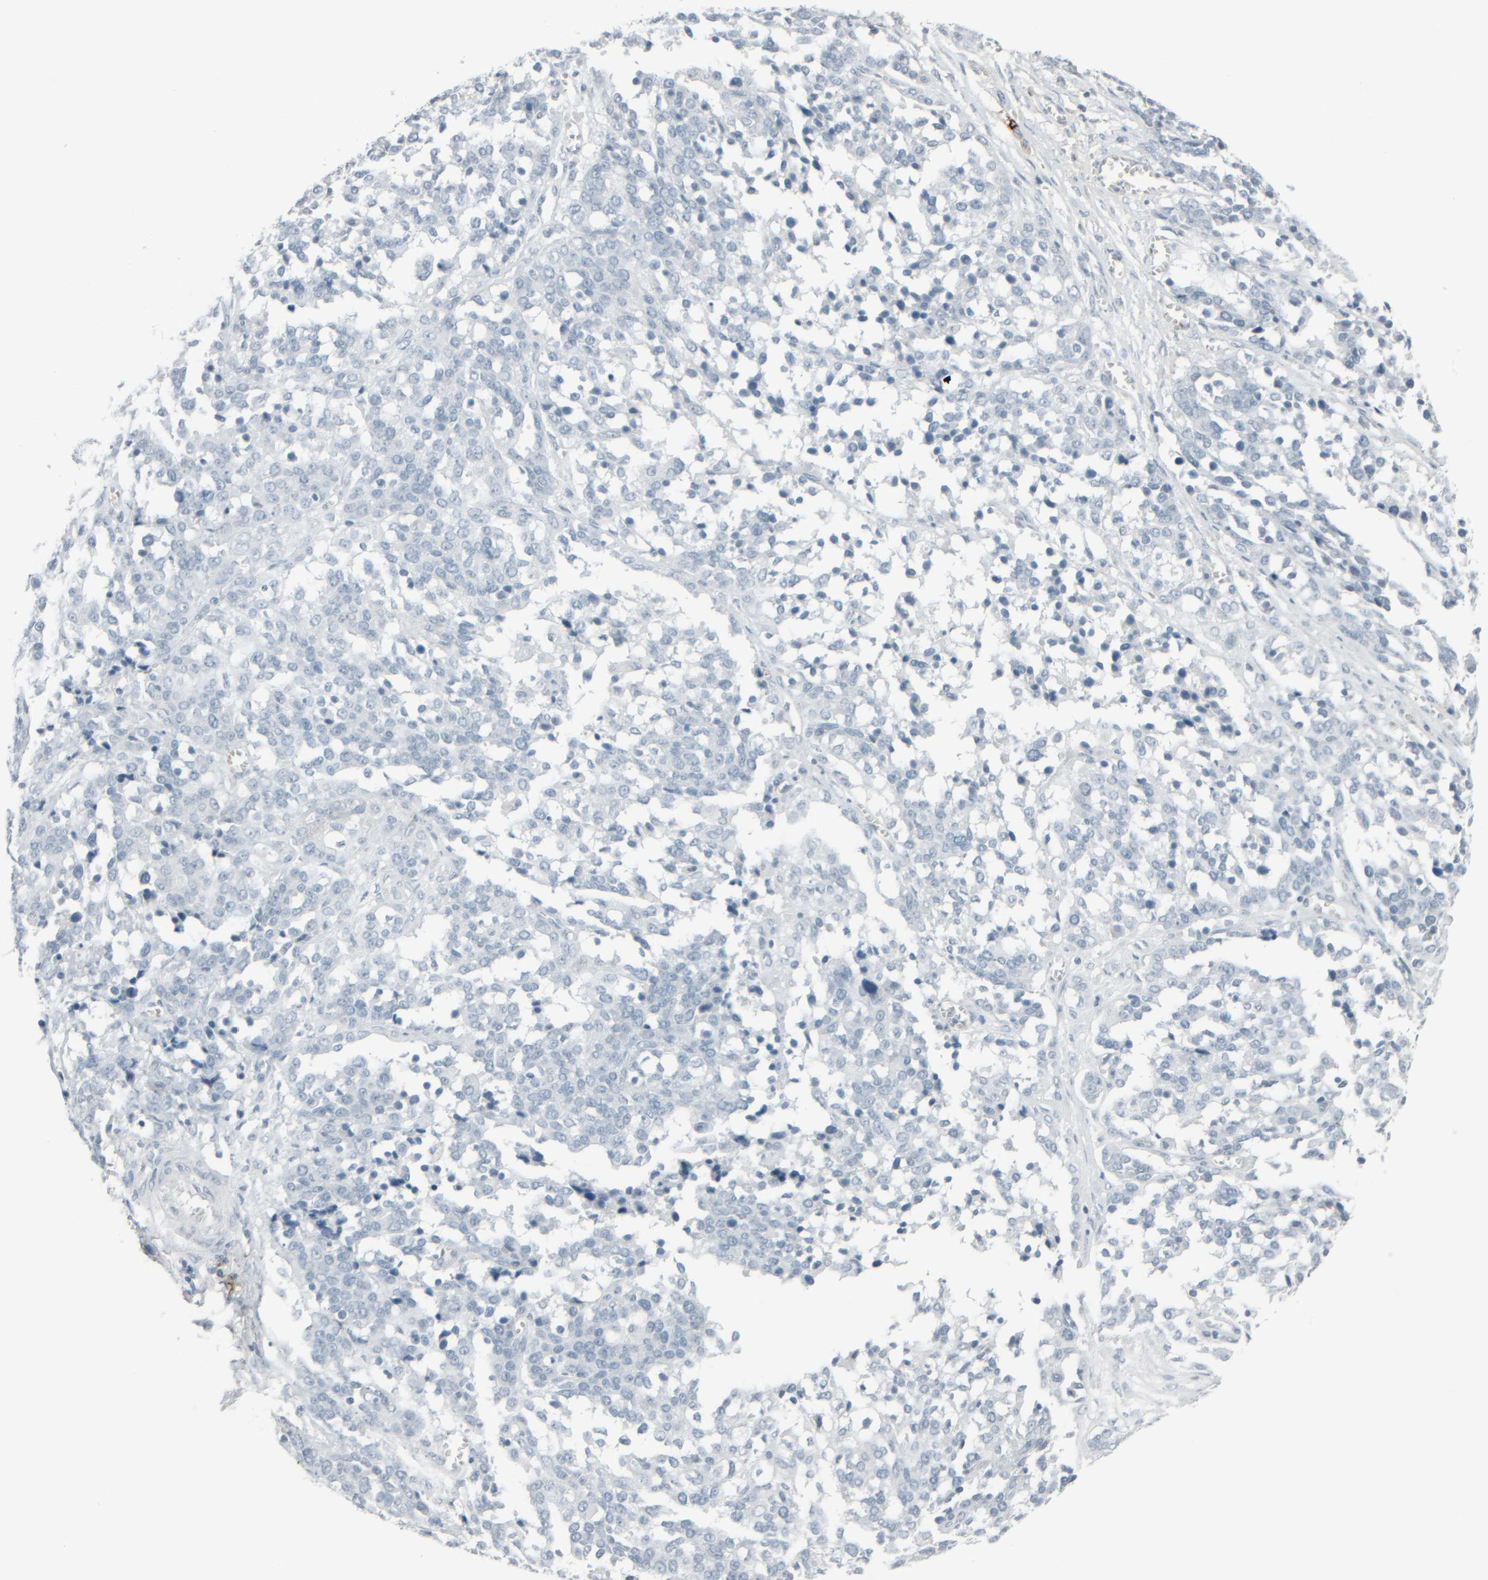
{"staining": {"intensity": "negative", "quantity": "none", "location": "none"}, "tissue": "ovarian cancer", "cell_type": "Tumor cells", "image_type": "cancer", "snomed": [{"axis": "morphology", "description": "Cystadenocarcinoma, serous, NOS"}, {"axis": "topography", "description": "Ovary"}], "caption": "This histopathology image is of ovarian cancer (serous cystadenocarcinoma) stained with immunohistochemistry (IHC) to label a protein in brown with the nuclei are counter-stained blue. There is no expression in tumor cells.", "gene": "TPSAB1", "patient": {"sex": "female", "age": 44}}